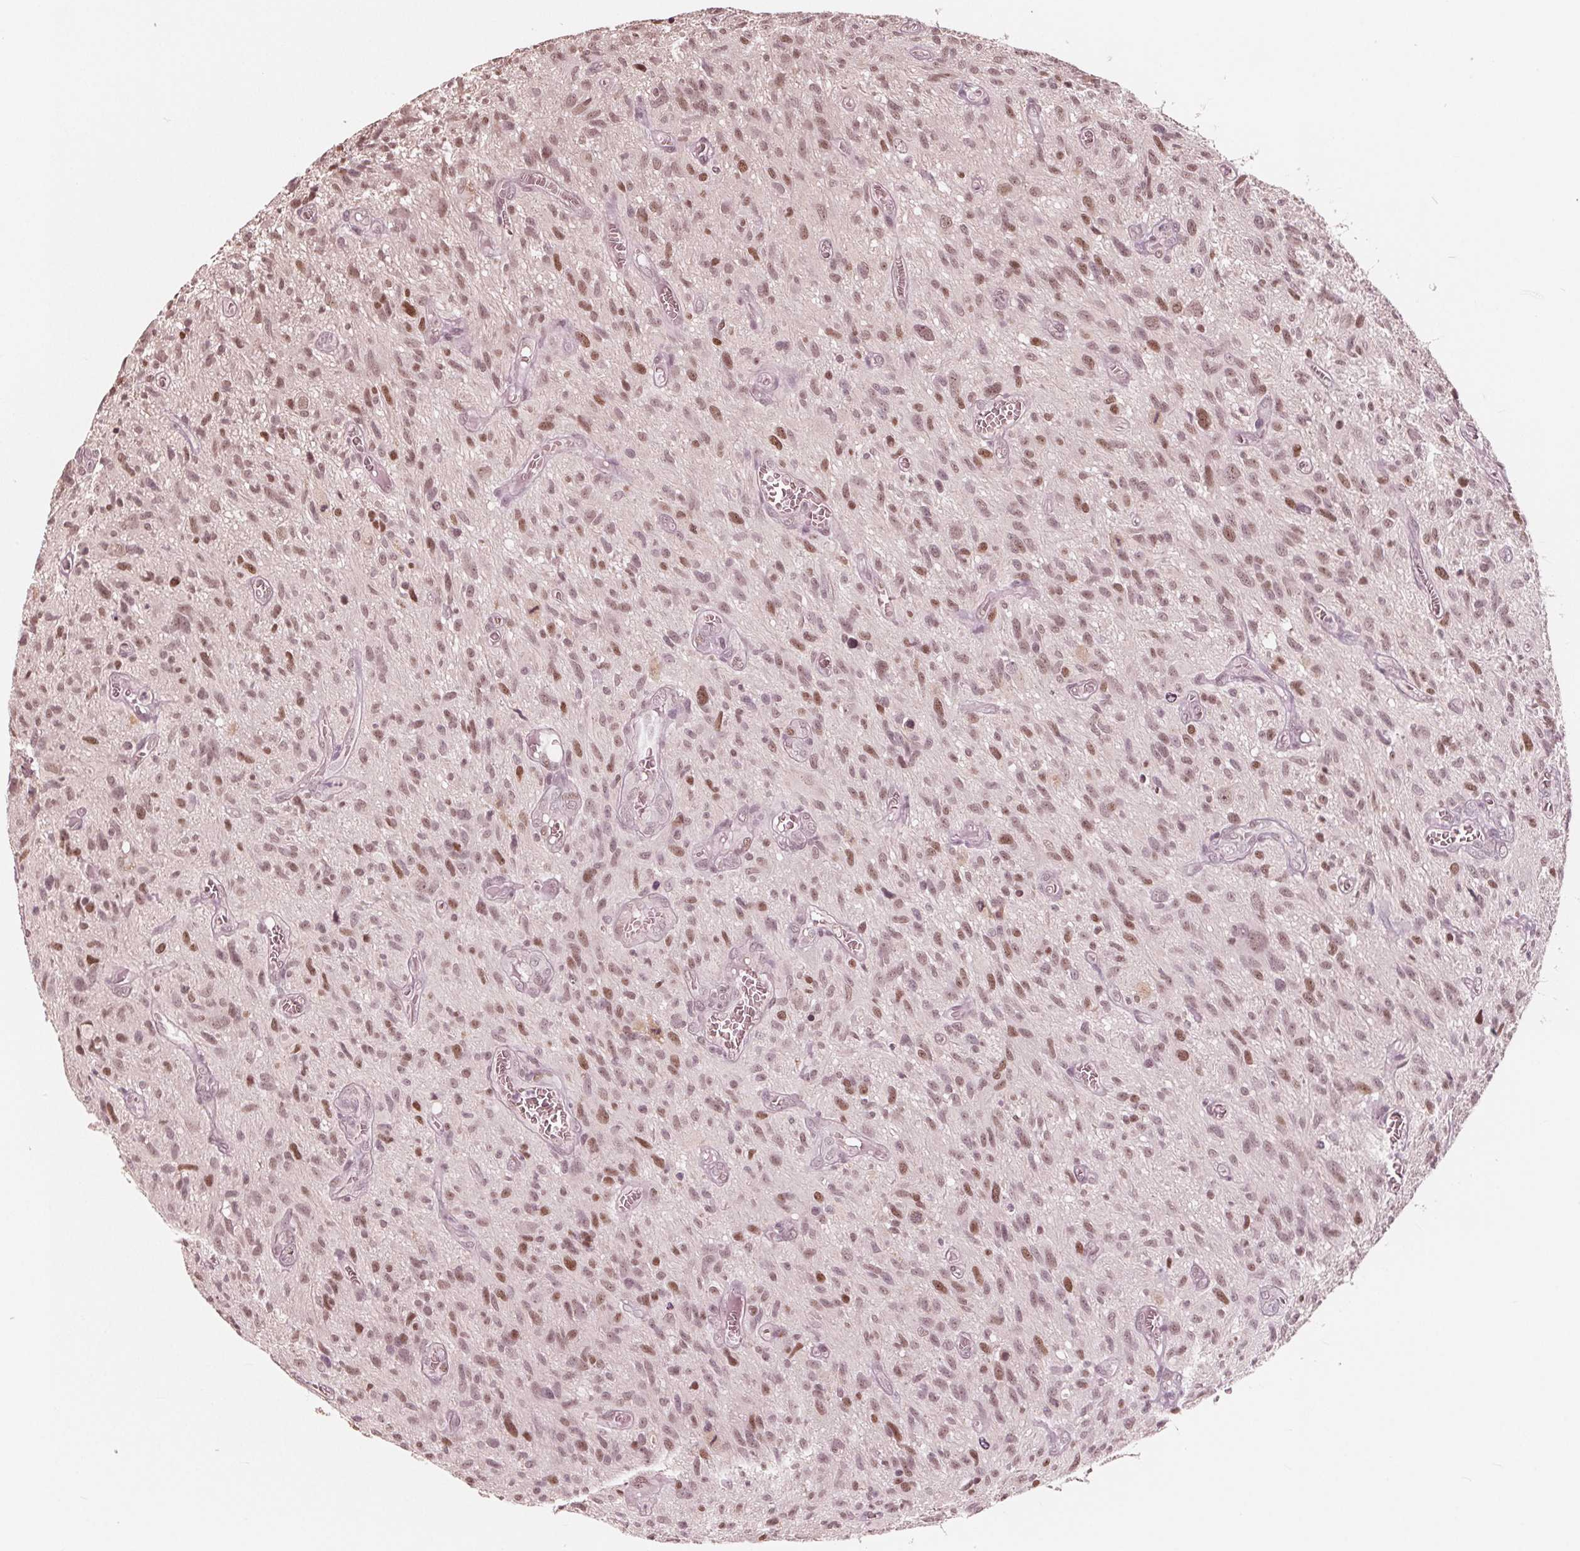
{"staining": {"intensity": "moderate", "quantity": ">75%", "location": "nuclear"}, "tissue": "glioma", "cell_type": "Tumor cells", "image_type": "cancer", "snomed": [{"axis": "morphology", "description": "Glioma, malignant, High grade"}, {"axis": "topography", "description": "Brain"}], "caption": "Brown immunohistochemical staining in human high-grade glioma (malignant) displays moderate nuclear staining in approximately >75% of tumor cells.", "gene": "HIRIP3", "patient": {"sex": "male", "age": 75}}